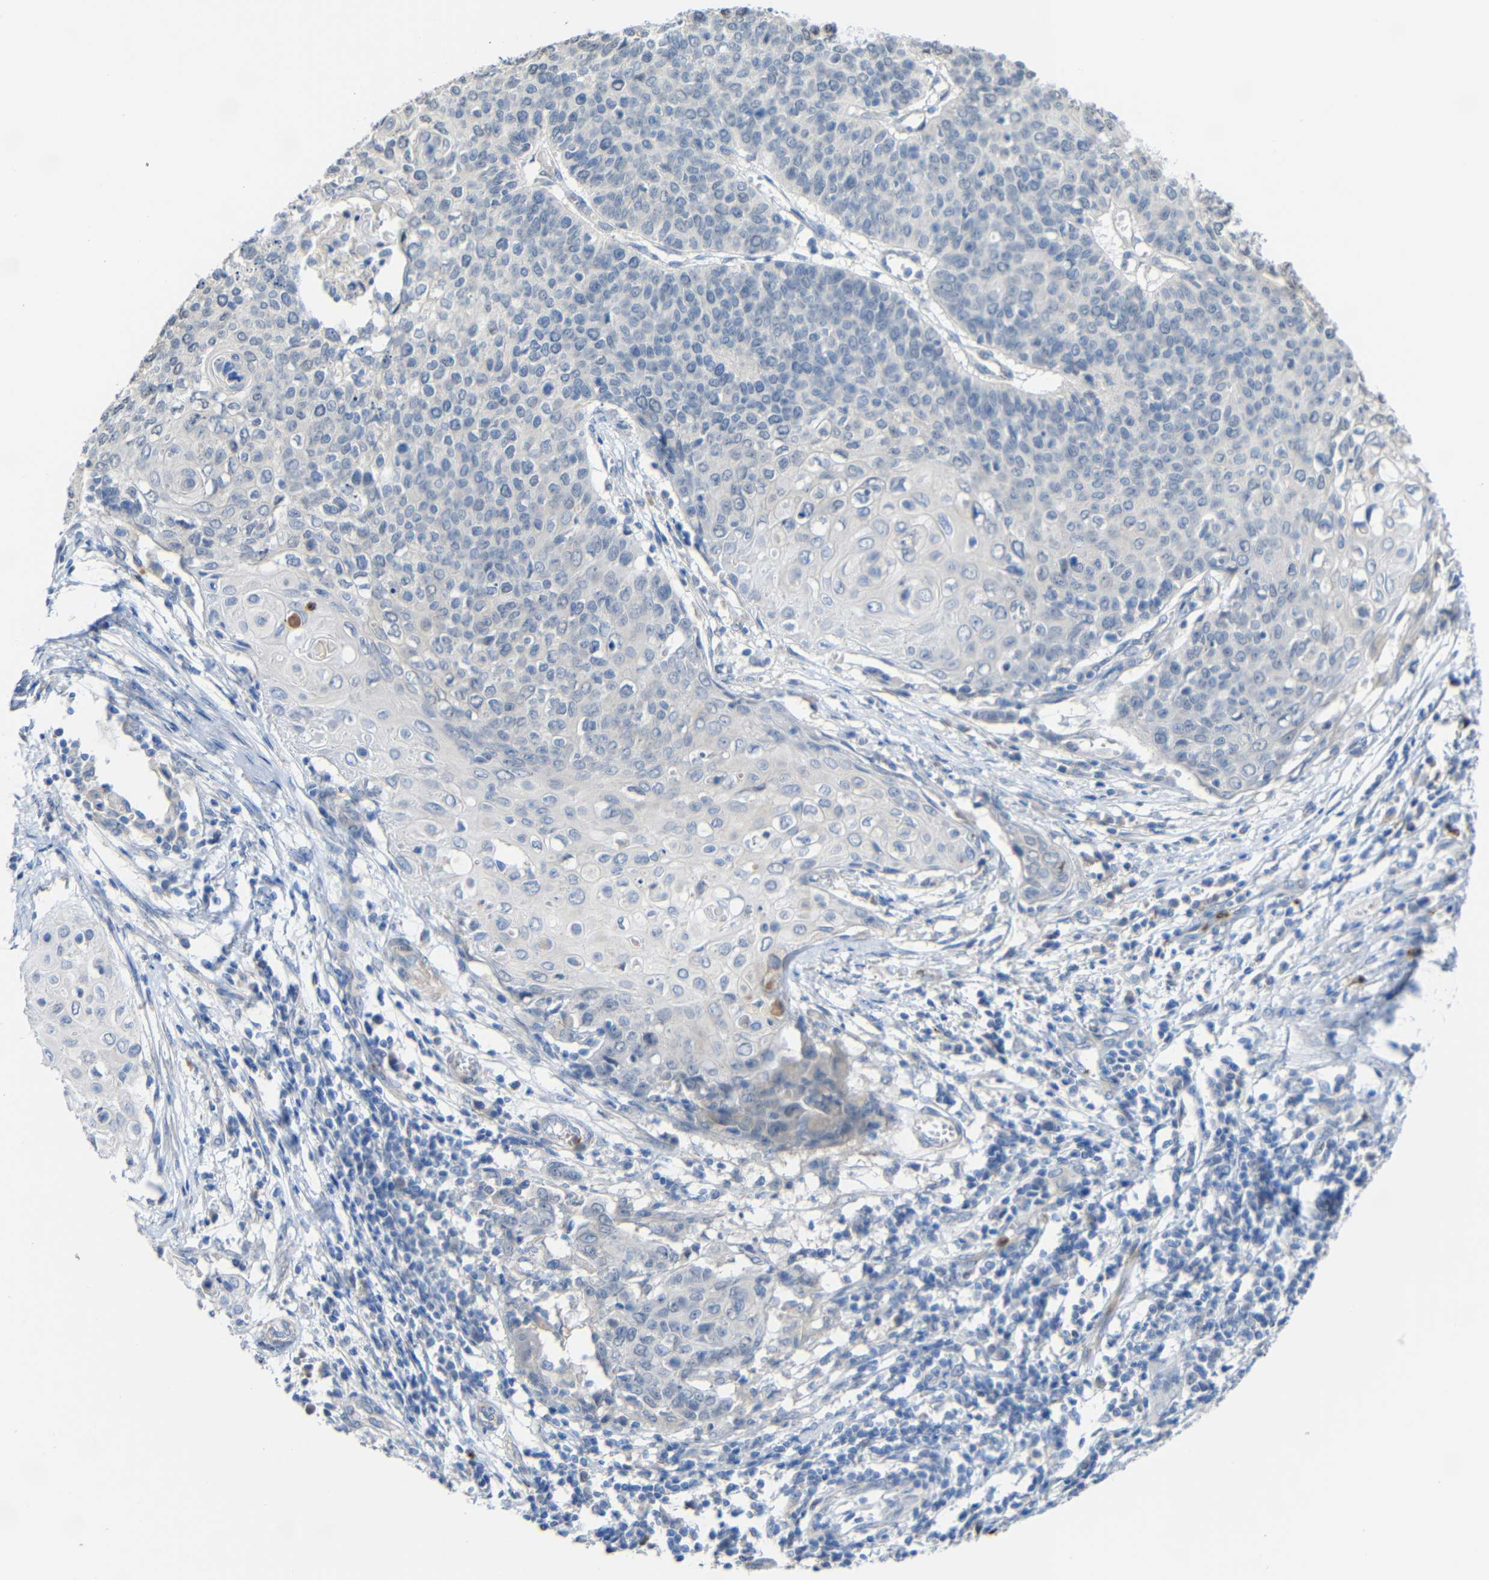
{"staining": {"intensity": "negative", "quantity": "none", "location": "none"}, "tissue": "cervical cancer", "cell_type": "Tumor cells", "image_type": "cancer", "snomed": [{"axis": "morphology", "description": "Squamous cell carcinoma, NOS"}, {"axis": "topography", "description": "Cervix"}], "caption": "Immunohistochemistry photomicrograph of human cervical squamous cell carcinoma stained for a protein (brown), which demonstrates no expression in tumor cells.", "gene": "STBD1", "patient": {"sex": "female", "age": 39}}